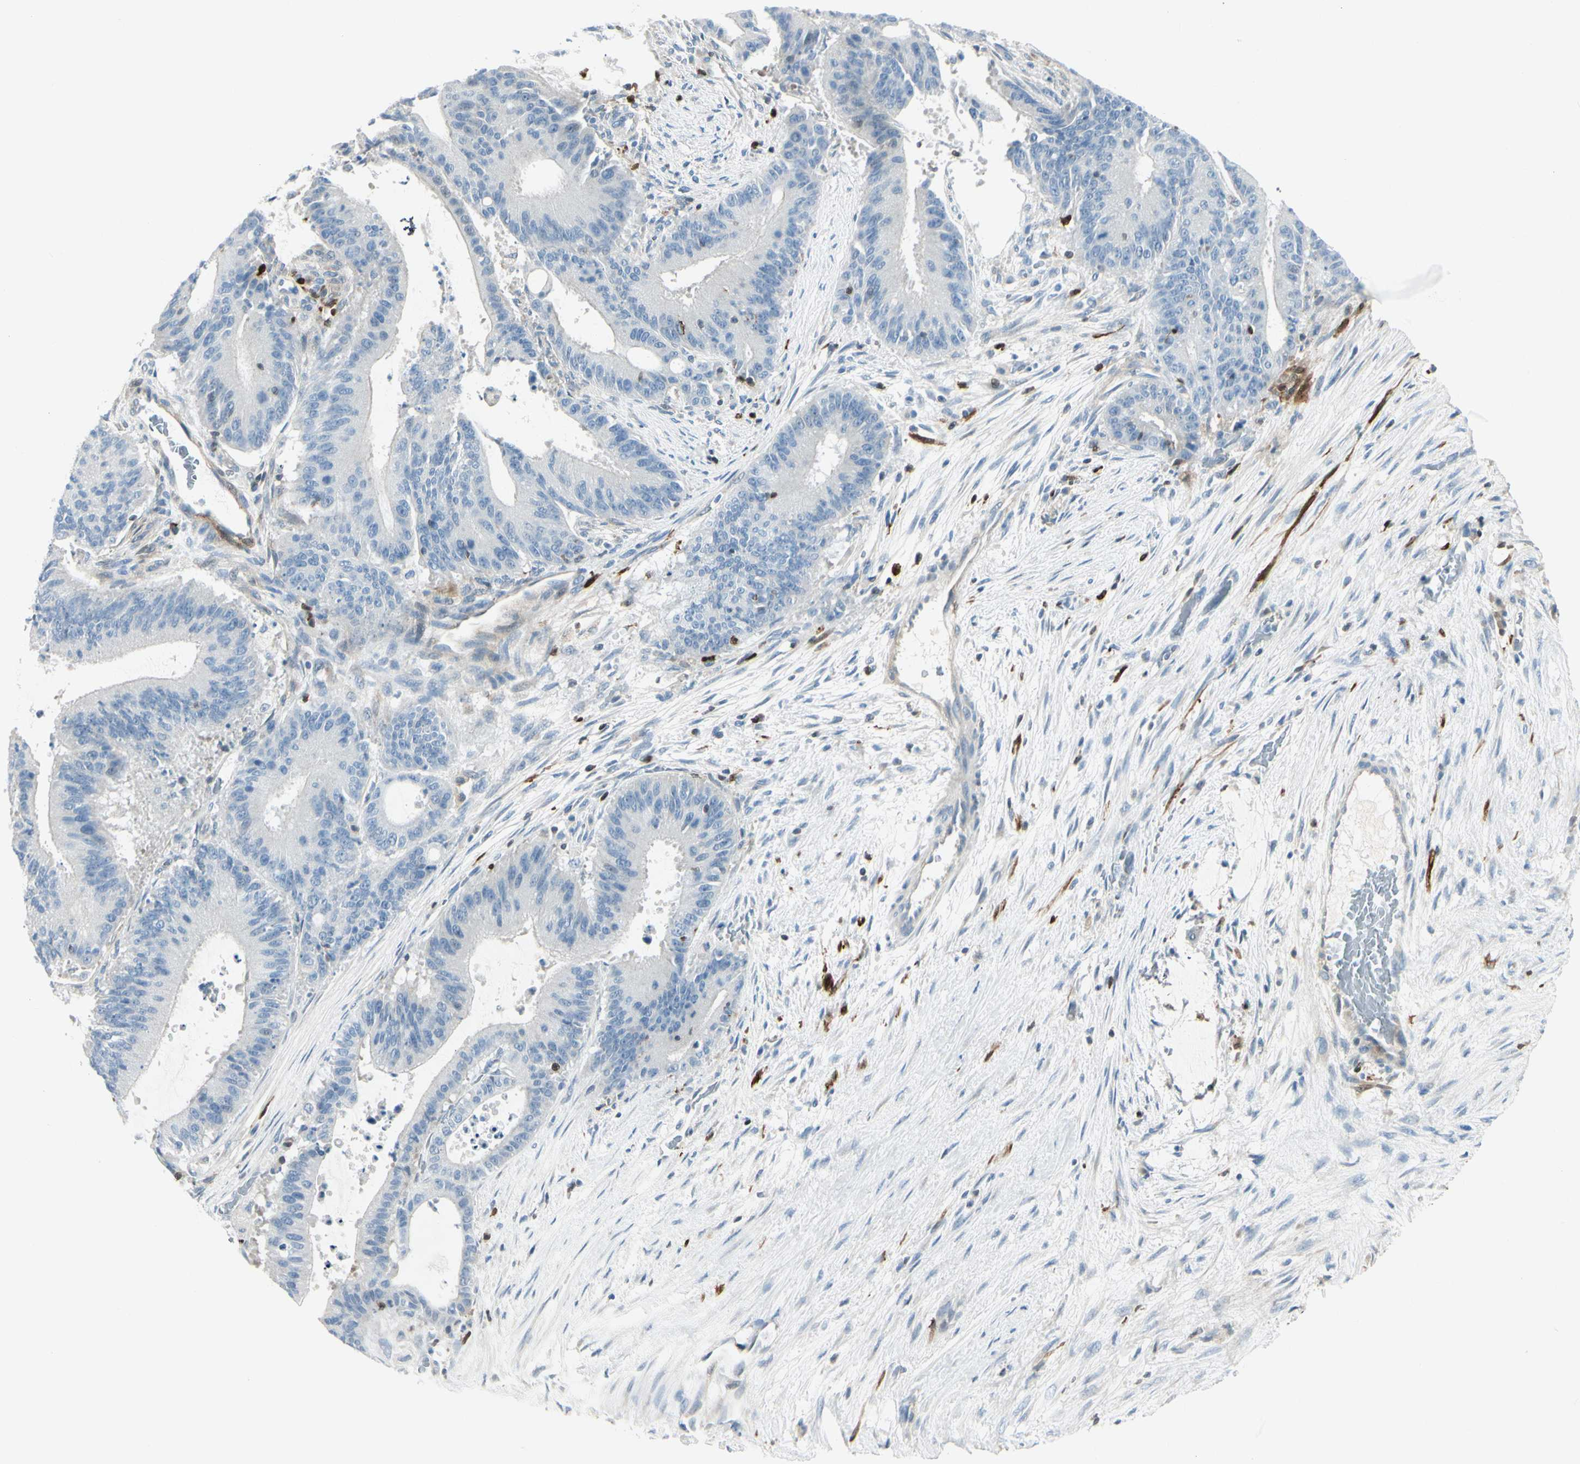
{"staining": {"intensity": "negative", "quantity": "none", "location": "none"}, "tissue": "liver cancer", "cell_type": "Tumor cells", "image_type": "cancer", "snomed": [{"axis": "morphology", "description": "Cholangiocarcinoma"}, {"axis": "topography", "description": "Liver"}], "caption": "Human liver cholangiocarcinoma stained for a protein using IHC displays no expression in tumor cells.", "gene": "TRAF1", "patient": {"sex": "female", "age": 73}}